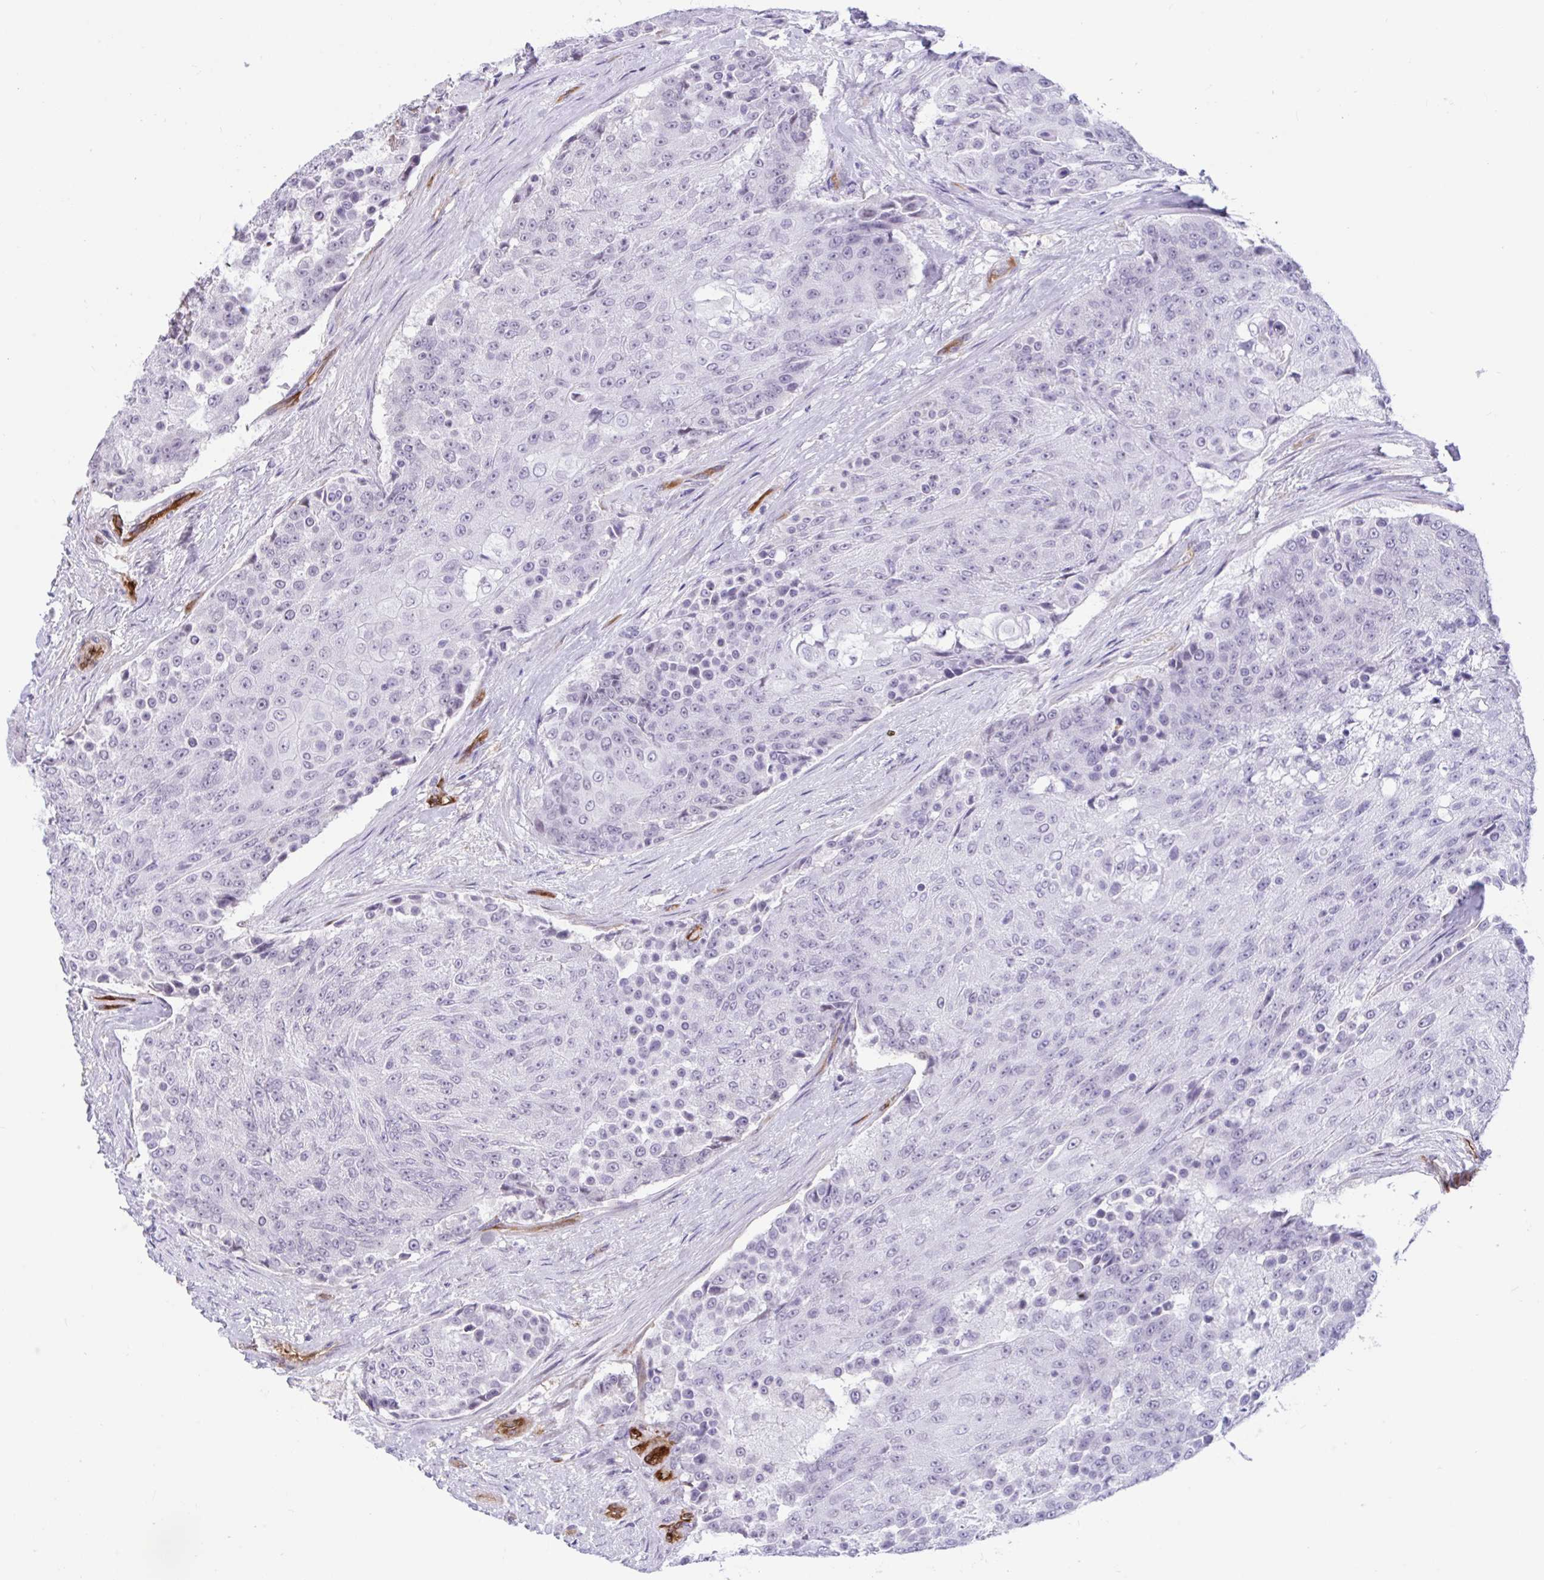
{"staining": {"intensity": "negative", "quantity": "none", "location": "none"}, "tissue": "urothelial cancer", "cell_type": "Tumor cells", "image_type": "cancer", "snomed": [{"axis": "morphology", "description": "Urothelial carcinoma, High grade"}, {"axis": "topography", "description": "Urinary bladder"}], "caption": "The immunohistochemistry (IHC) image has no significant expression in tumor cells of urothelial cancer tissue.", "gene": "EML1", "patient": {"sex": "female", "age": 63}}